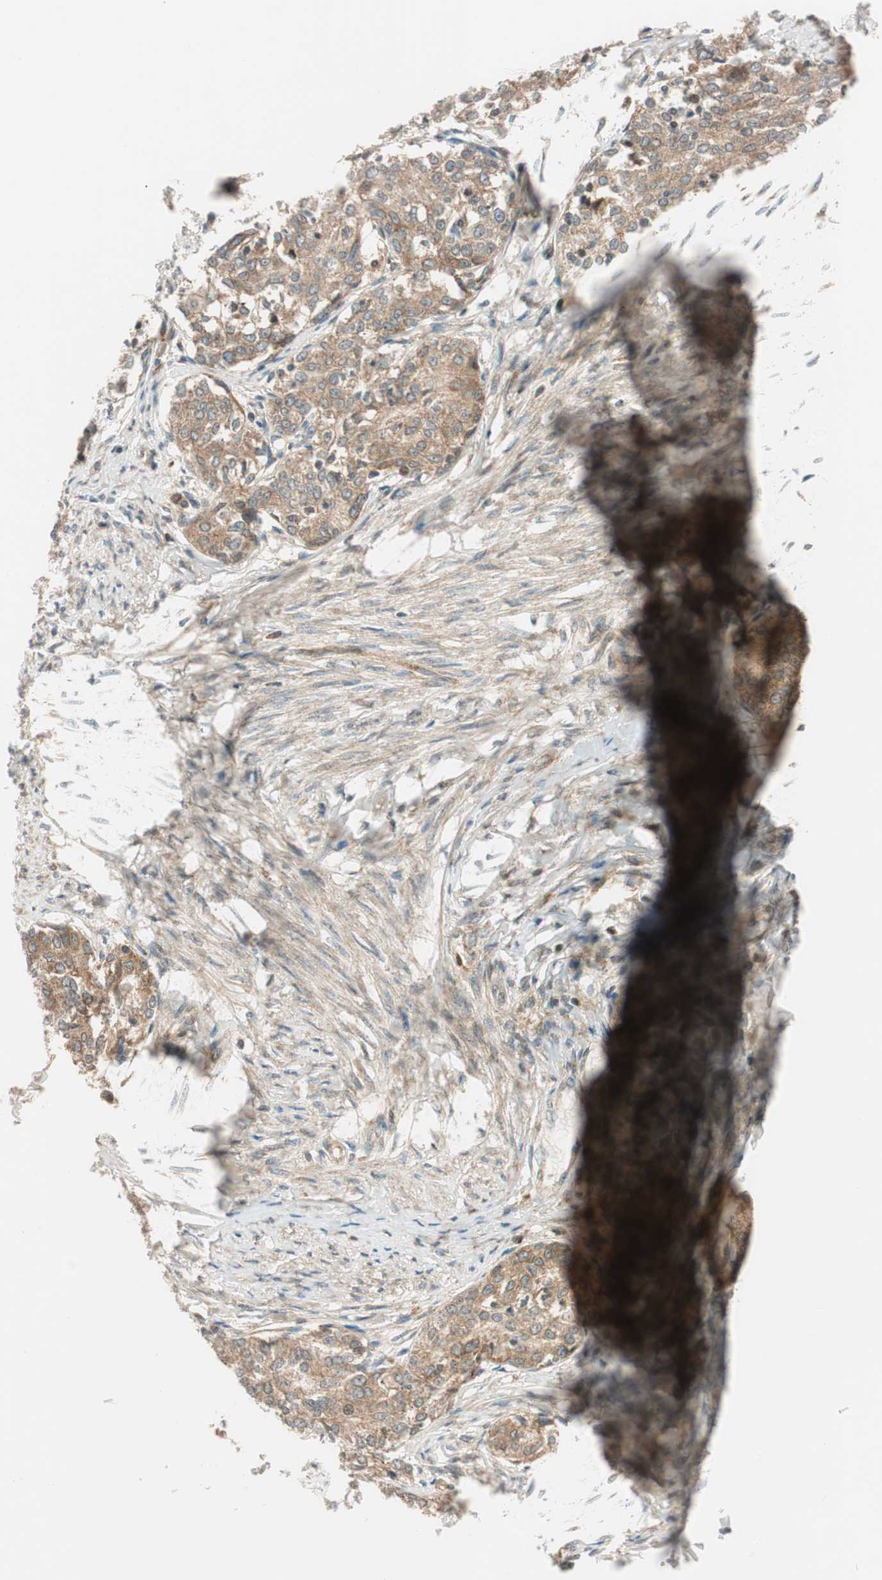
{"staining": {"intensity": "moderate", "quantity": ">75%", "location": "cytoplasmic/membranous"}, "tissue": "cervical cancer", "cell_type": "Tumor cells", "image_type": "cancer", "snomed": [{"axis": "morphology", "description": "Squamous cell carcinoma, NOS"}, {"axis": "morphology", "description": "Adenocarcinoma, NOS"}, {"axis": "topography", "description": "Cervix"}], "caption": "The photomicrograph shows staining of squamous cell carcinoma (cervical), revealing moderate cytoplasmic/membranous protein staining (brown color) within tumor cells.", "gene": "ABI1", "patient": {"sex": "female", "age": 52}}